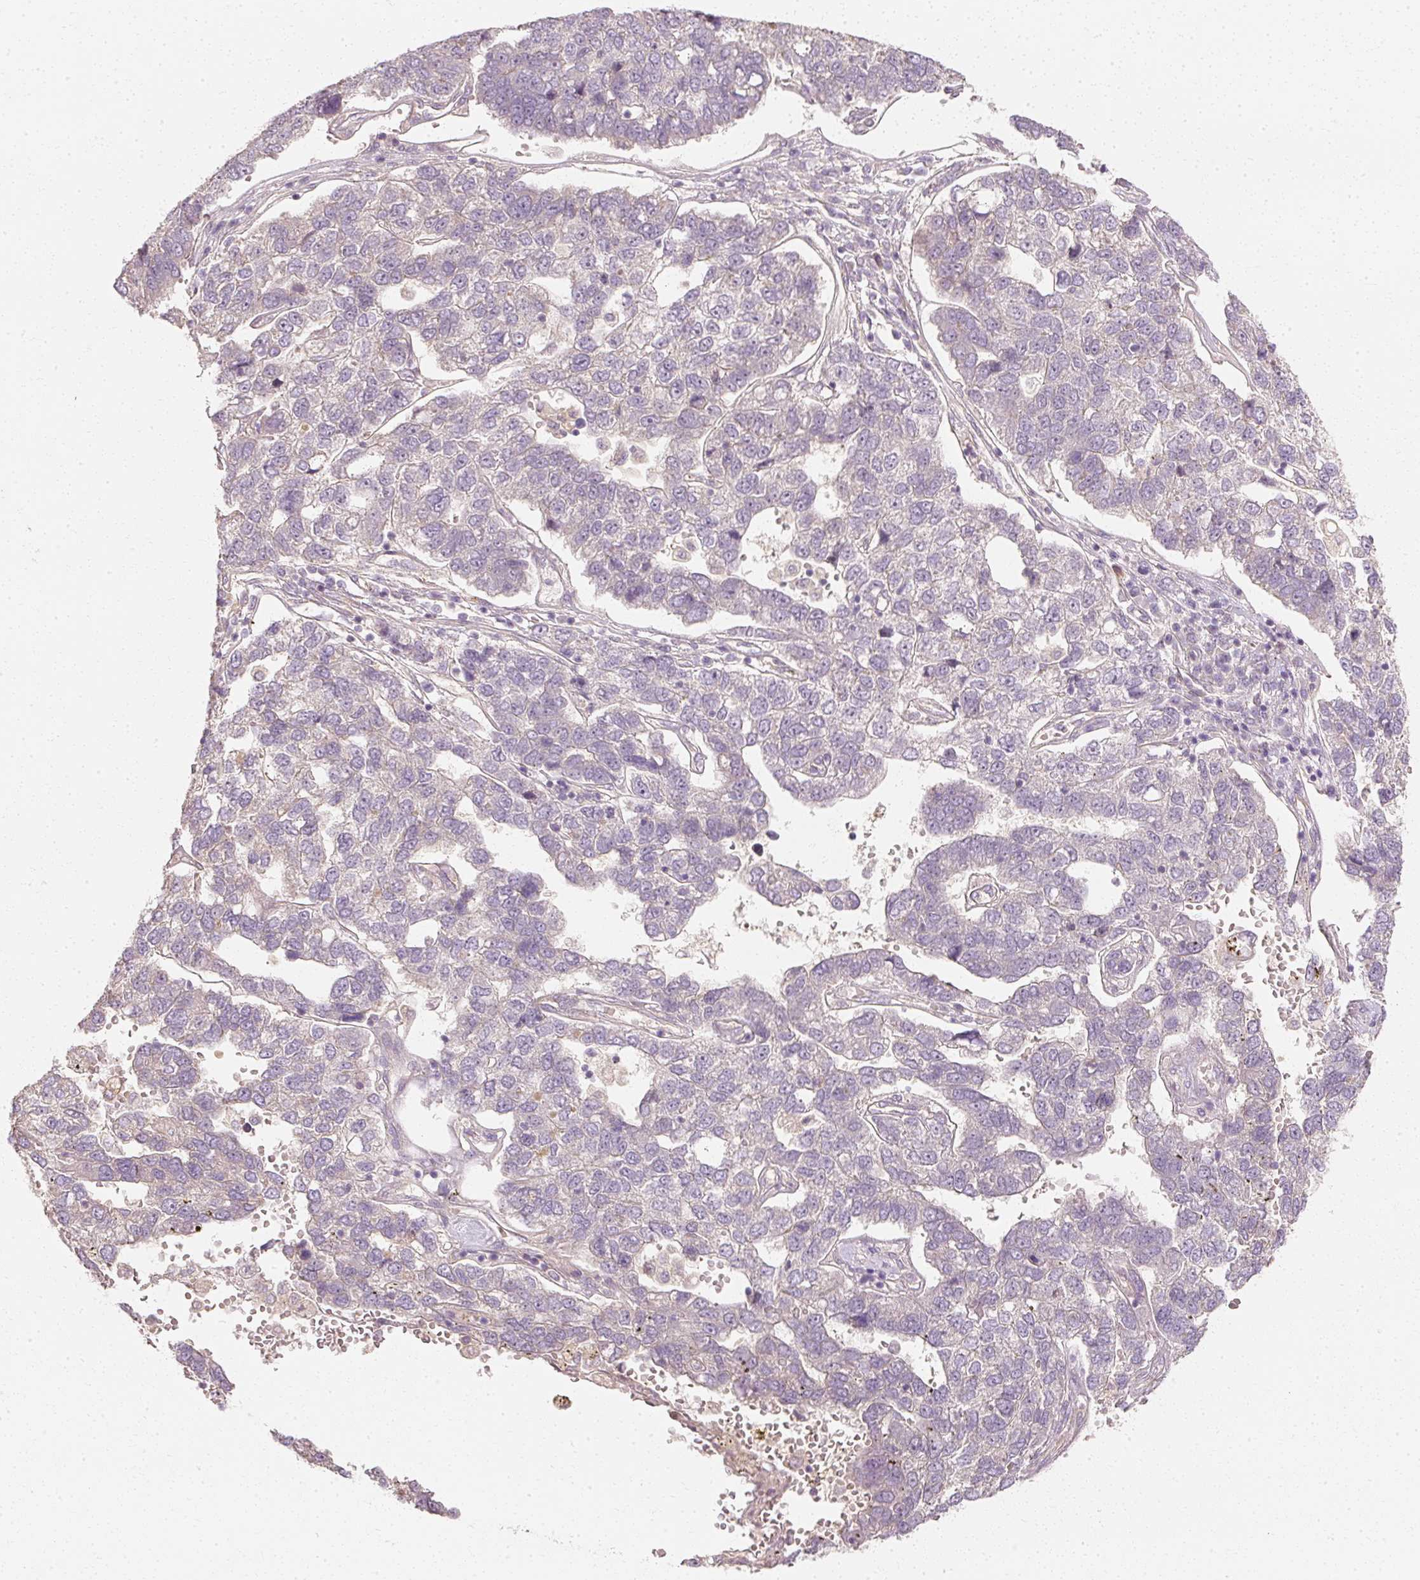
{"staining": {"intensity": "negative", "quantity": "none", "location": "none"}, "tissue": "pancreatic cancer", "cell_type": "Tumor cells", "image_type": "cancer", "snomed": [{"axis": "morphology", "description": "Adenocarcinoma, NOS"}, {"axis": "topography", "description": "Pancreas"}], "caption": "Tumor cells show no significant protein staining in pancreatic cancer (adenocarcinoma). Brightfield microscopy of IHC stained with DAB (3,3'-diaminobenzidine) (brown) and hematoxylin (blue), captured at high magnification.", "gene": "GNAQ", "patient": {"sex": "female", "age": 61}}